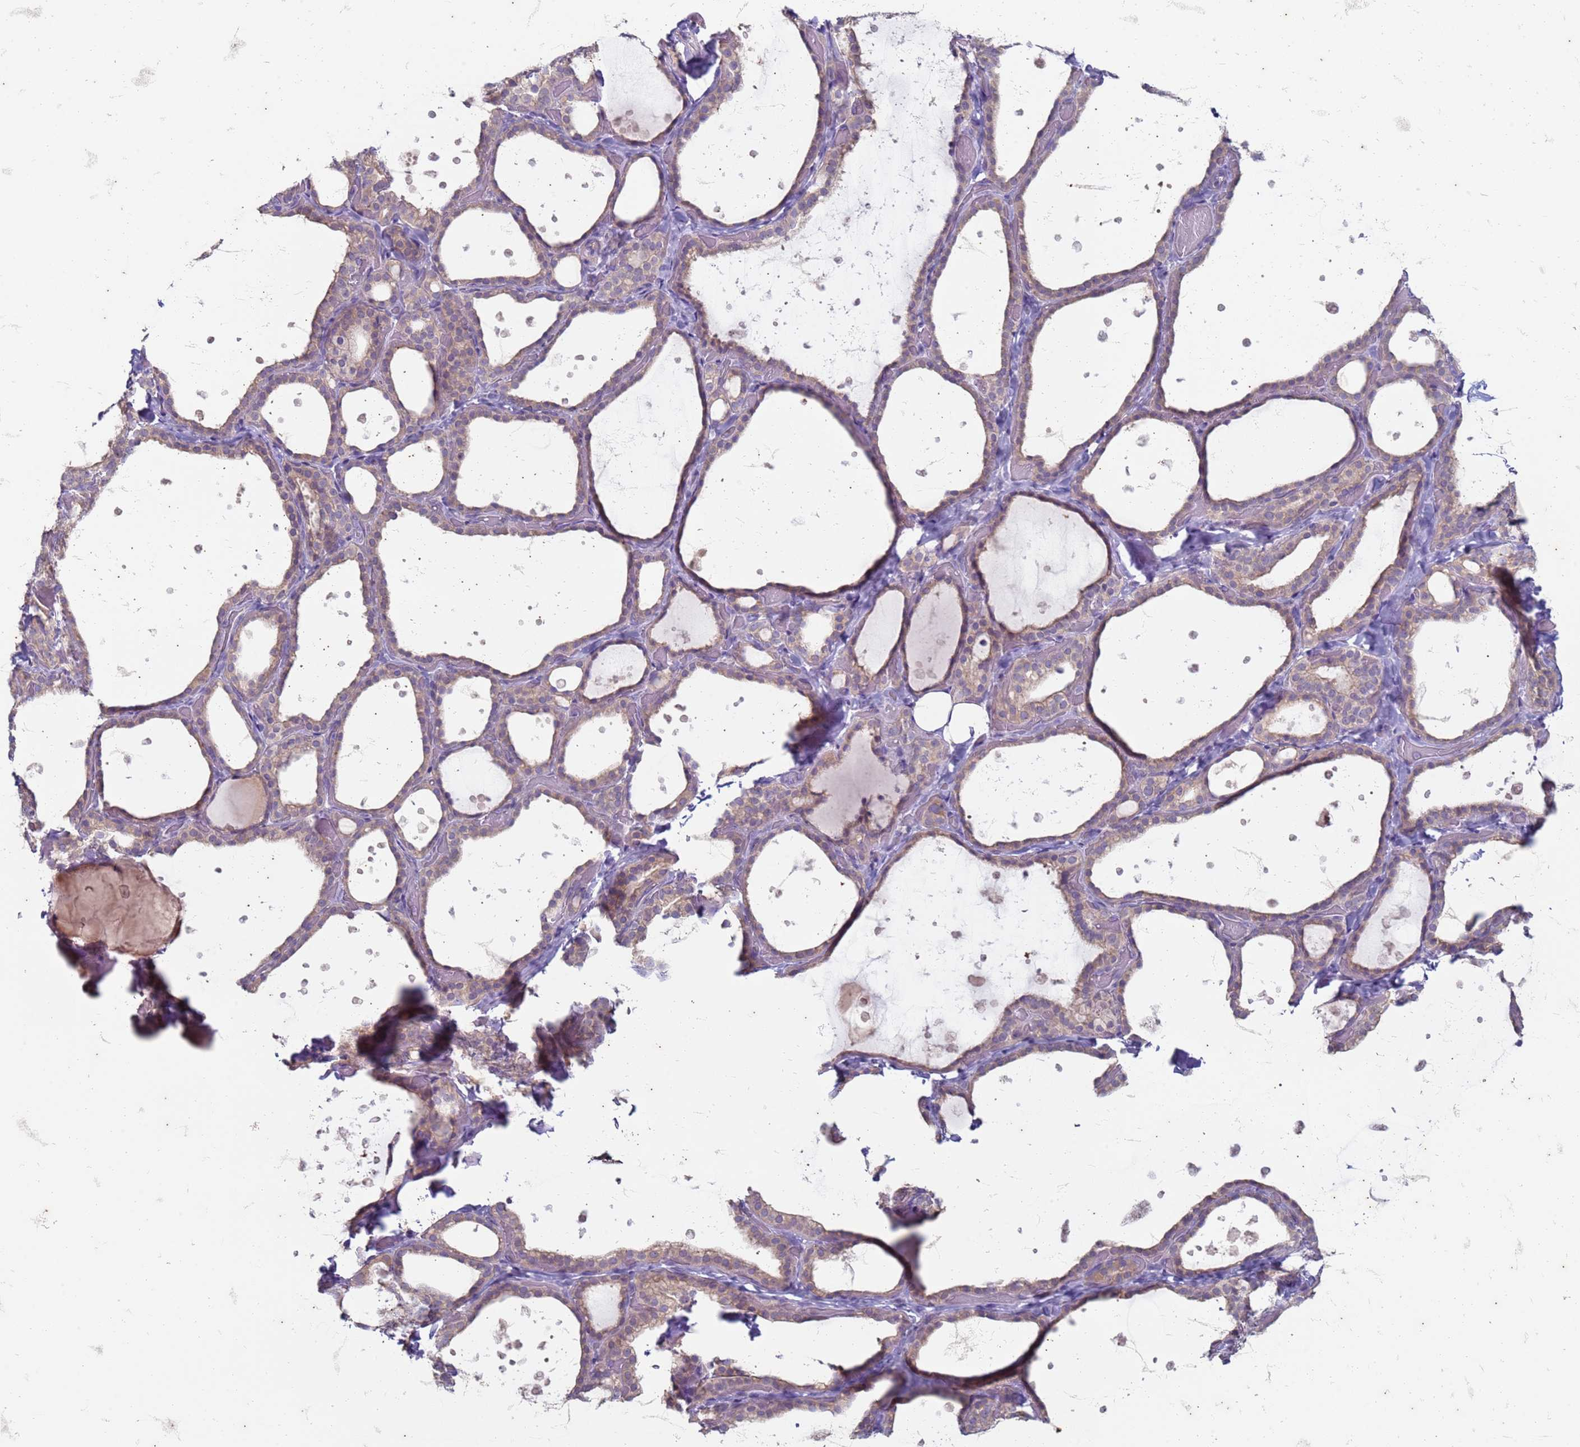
{"staining": {"intensity": "weak", "quantity": "25%-75%", "location": "cytoplasmic/membranous"}, "tissue": "thyroid gland", "cell_type": "Glandular cells", "image_type": "normal", "snomed": [{"axis": "morphology", "description": "Normal tissue, NOS"}, {"axis": "topography", "description": "Thyroid gland"}], "caption": "Unremarkable thyroid gland exhibits weak cytoplasmic/membranous staining in approximately 25%-75% of glandular cells, visualized by immunohistochemistry. The staining was performed using DAB (3,3'-diaminobenzidine) to visualize the protein expression in brown, while the nuclei were stained in blue with hematoxylin (Magnification: 20x).", "gene": "SUCO", "patient": {"sex": "female", "age": 44}}